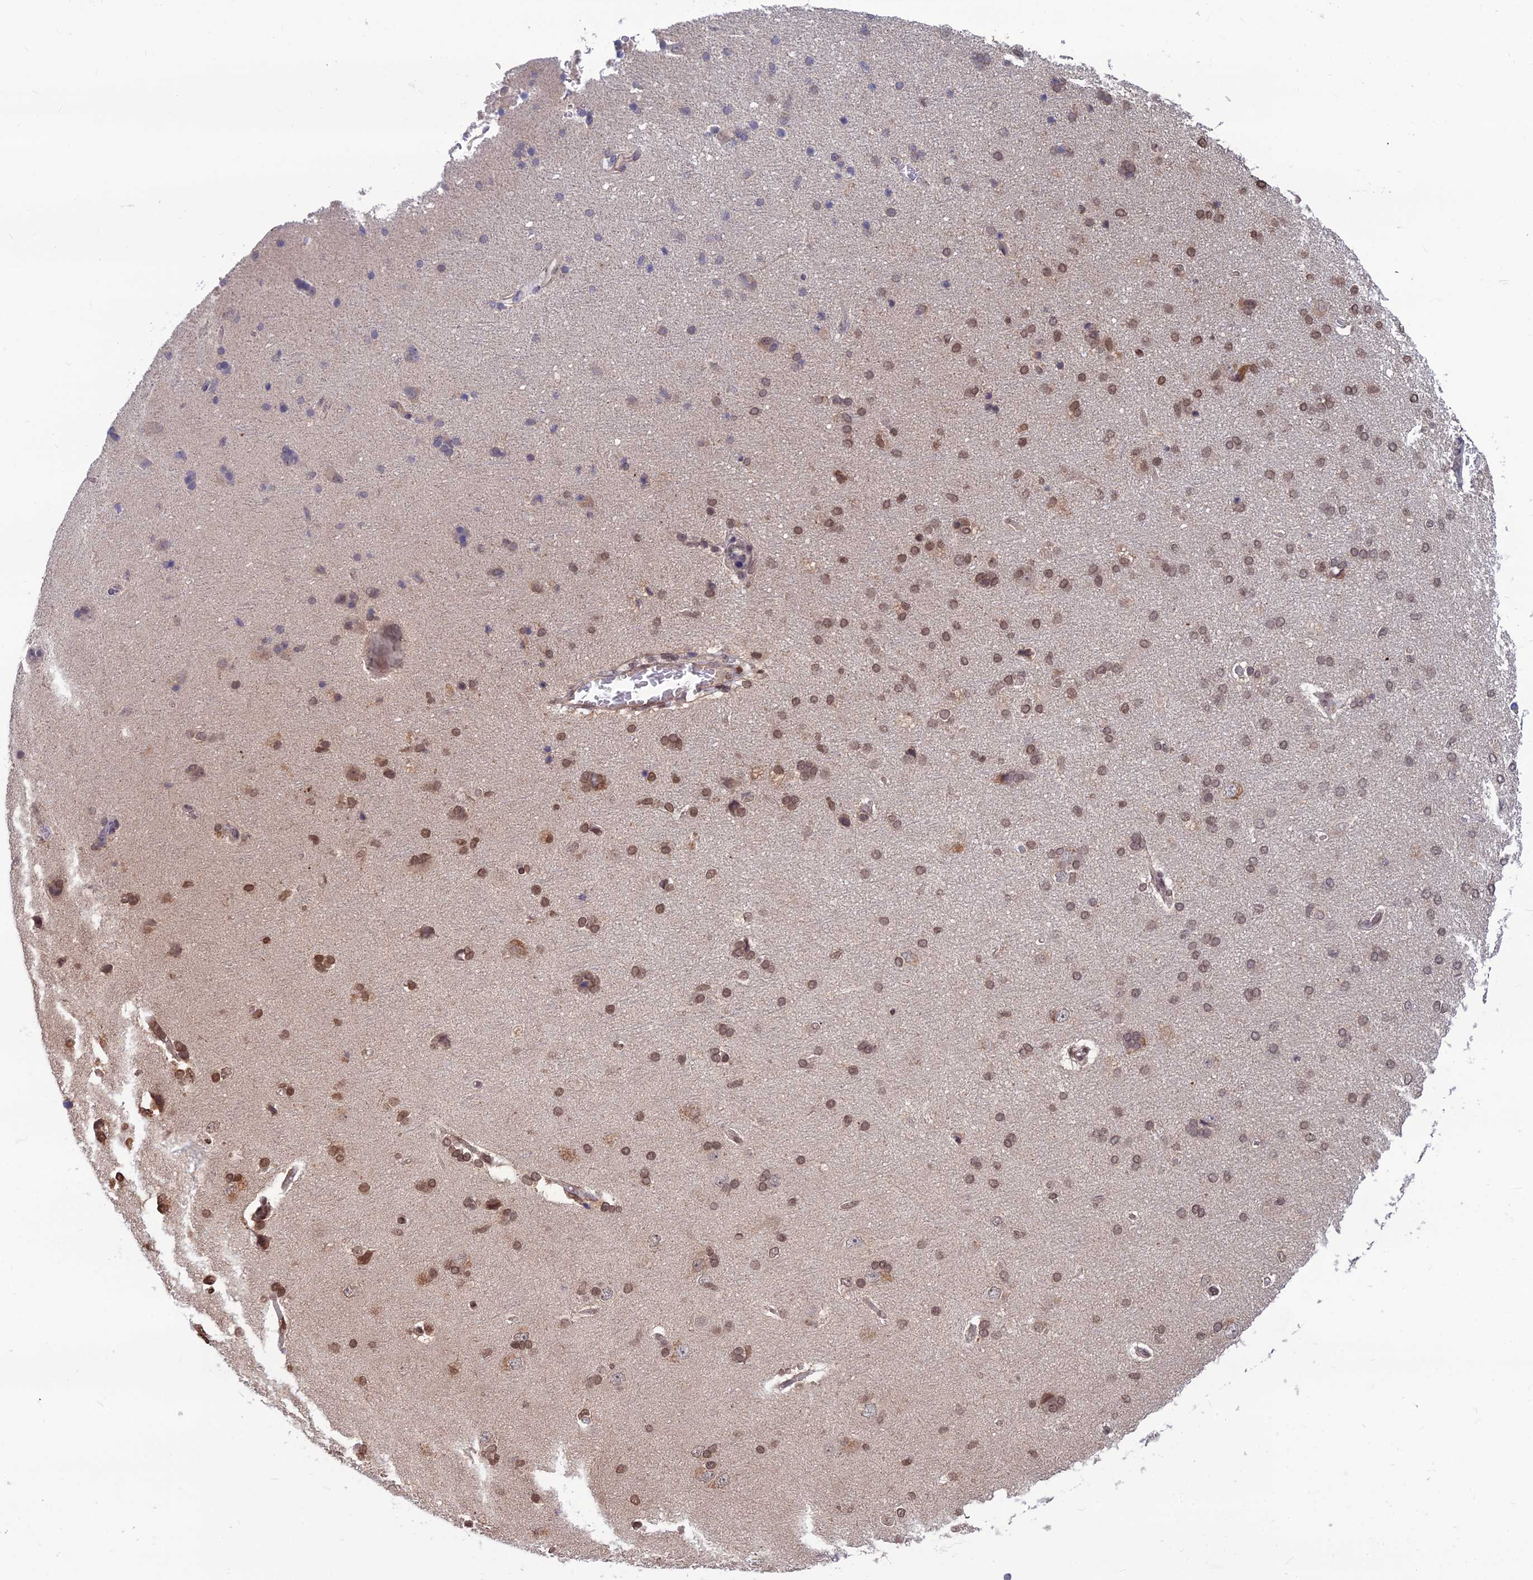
{"staining": {"intensity": "weak", "quantity": "25%-75%", "location": "cytoplasmic/membranous,nuclear"}, "tissue": "cerebral cortex", "cell_type": "Endothelial cells", "image_type": "normal", "snomed": [{"axis": "morphology", "description": "Normal tissue, NOS"}, {"axis": "topography", "description": "Cerebral cortex"}], "caption": "A high-resolution photomicrograph shows immunohistochemistry (IHC) staining of normal cerebral cortex, which exhibits weak cytoplasmic/membranous,nuclear expression in about 25%-75% of endothelial cells.", "gene": "OPA3", "patient": {"sex": "male", "age": 62}}